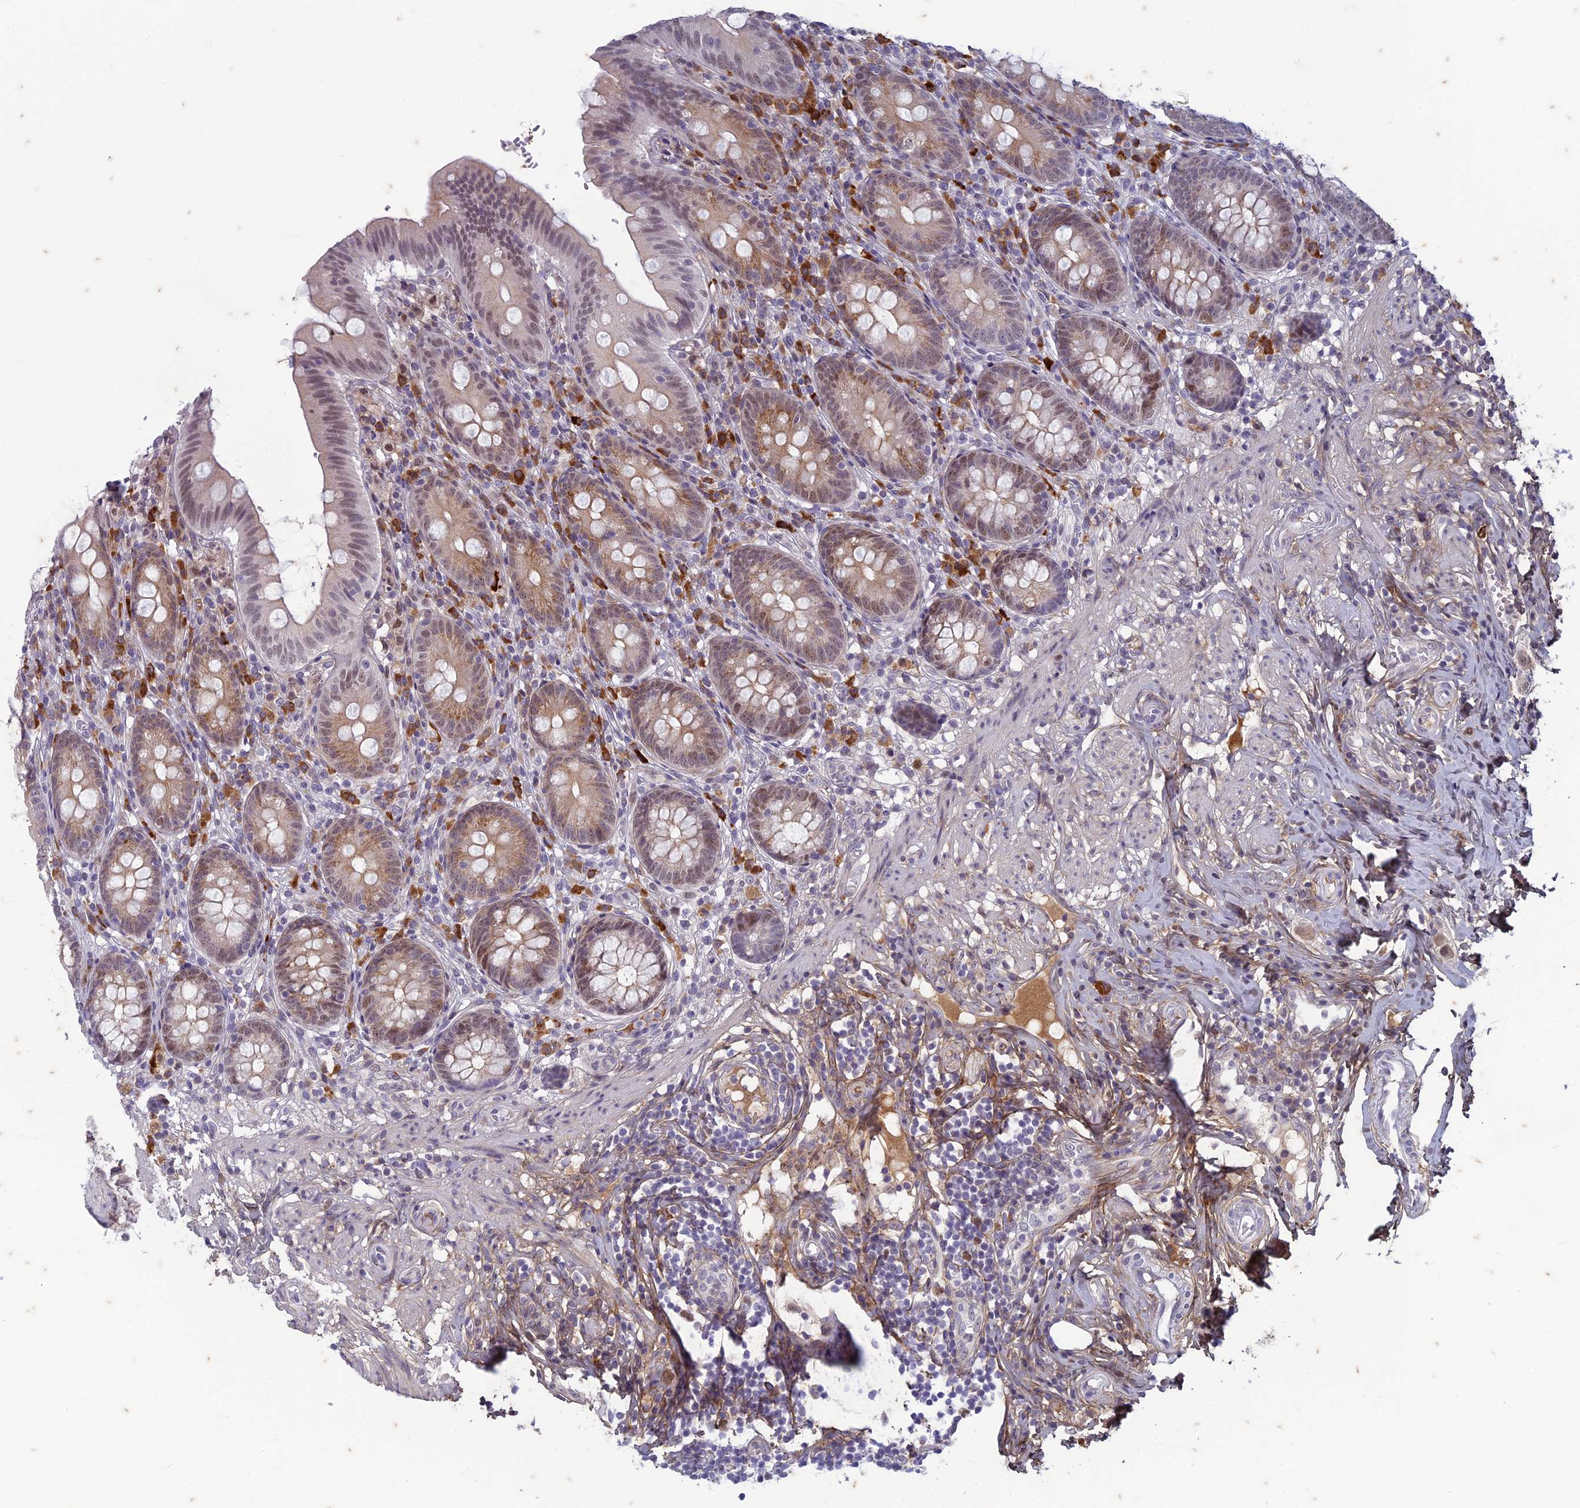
{"staining": {"intensity": "moderate", "quantity": ">75%", "location": "nuclear"}, "tissue": "appendix", "cell_type": "Glandular cells", "image_type": "normal", "snomed": [{"axis": "morphology", "description": "Normal tissue, NOS"}, {"axis": "topography", "description": "Appendix"}], "caption": "Immunohistochemical staining of benign appendix exhibits medium levels of moderate nuclear expression in approximately >75% of glandular cells.", "gene": "PABPN1L", "patient": {"sex": "male", "age": 55}}